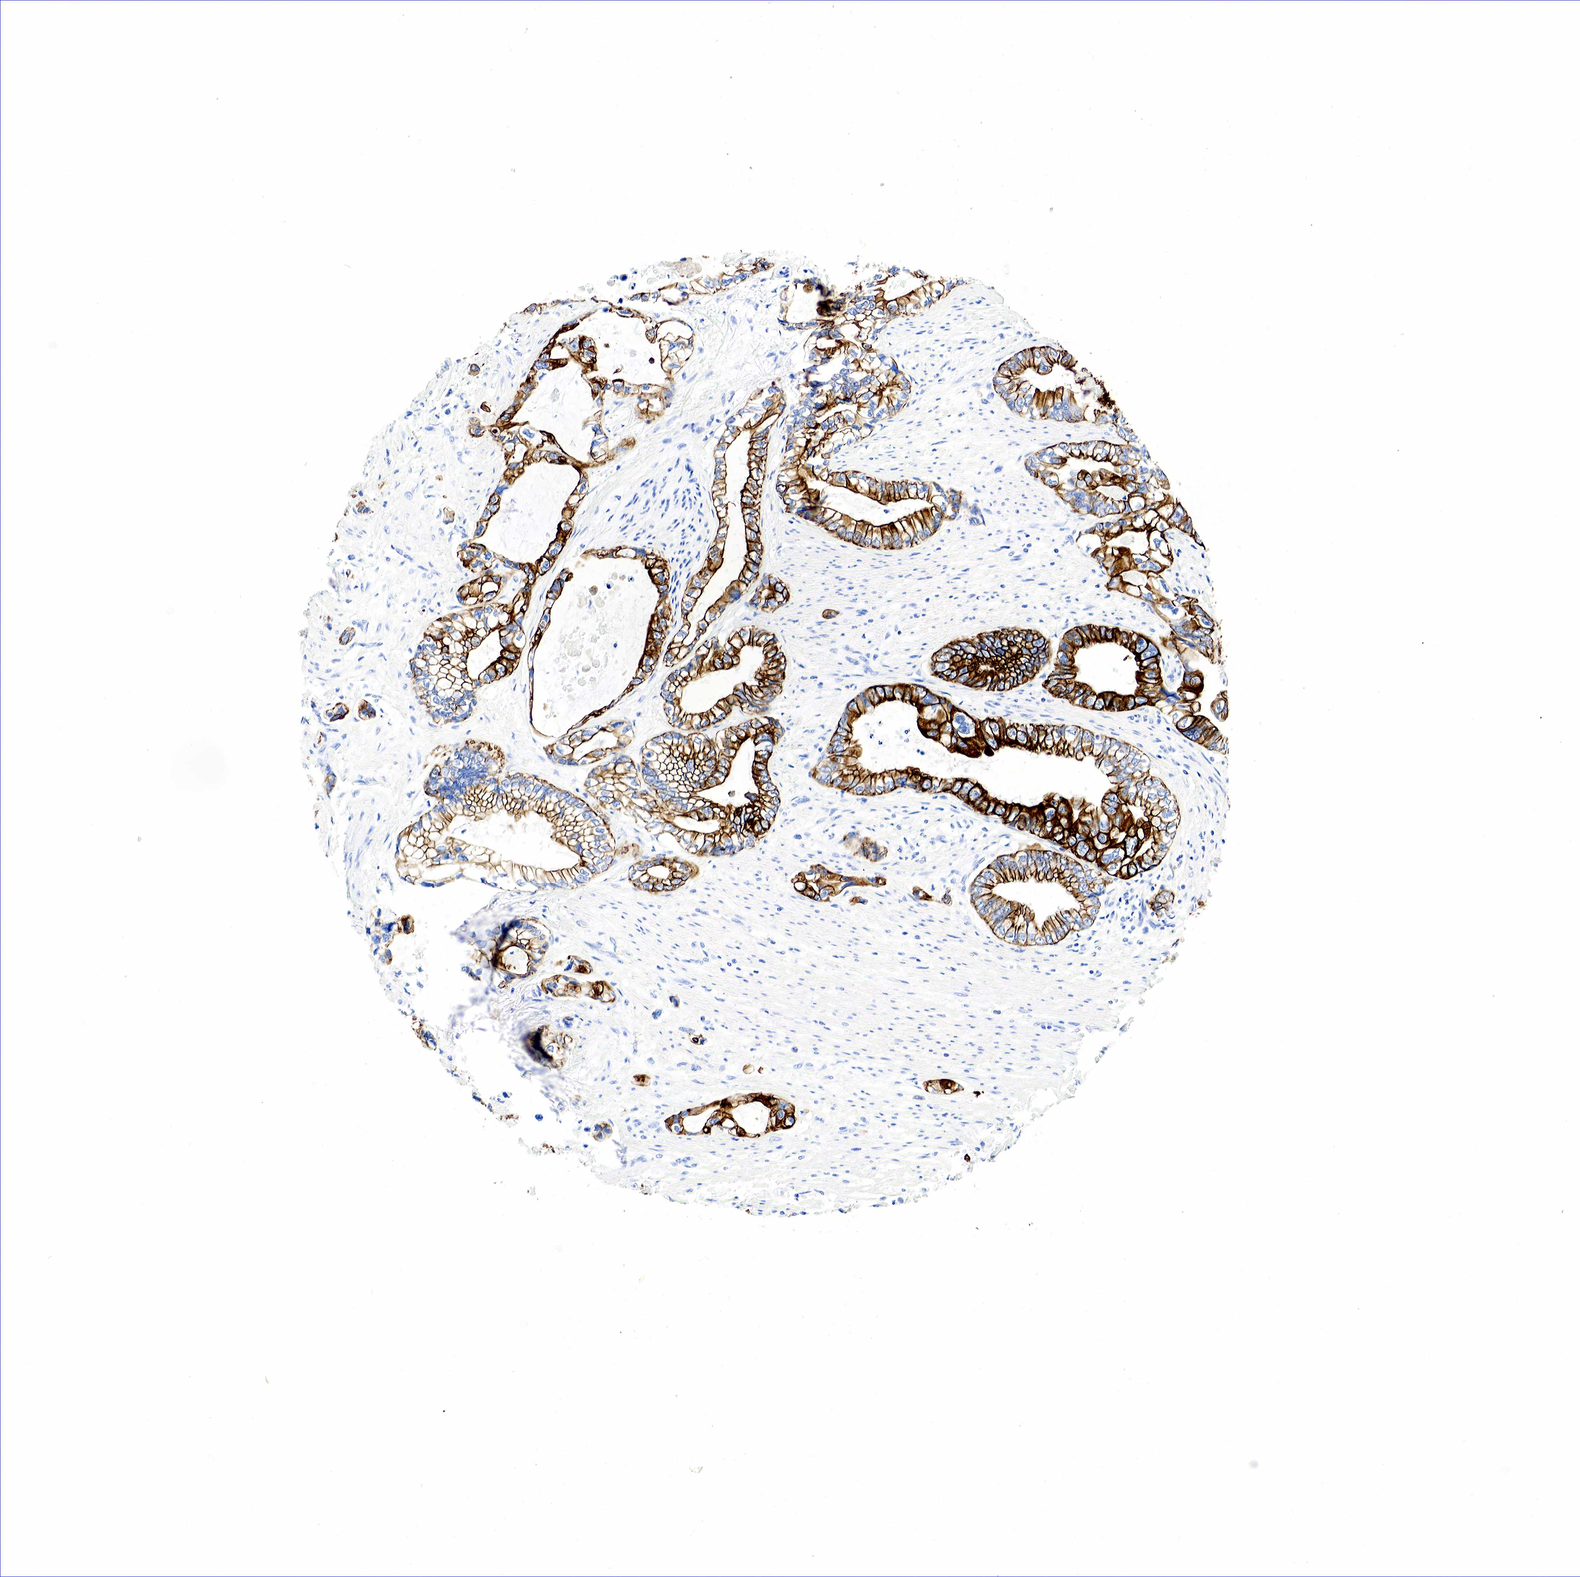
{"staining": {"intensity": "strong", "quantity": ">75%", "location": "cytoplasmic/membranous"}, "tissue": "pancreatic cancer", "cell_type": "Tumor cells", "image_type": "cancer", "snomed": [{"axis": "morphology", "description": "Adenocarcinoma, NOS"}, {"axis": "topography", "description": "Pancreas"}, {"axis": "topography", "description": "Stomach, upper"}], "caption": "Protein staining by immunohistochemistry (IHC) reveals strong cytoplasmic/membranous expression in about >75% of tumor cells in adenocarcinoma (pancreatic). Ihc stains the protein in brown and the nuclei are stained blue.", "gene": "KRT18", "patient": {"sex": "male", "age": 77}}